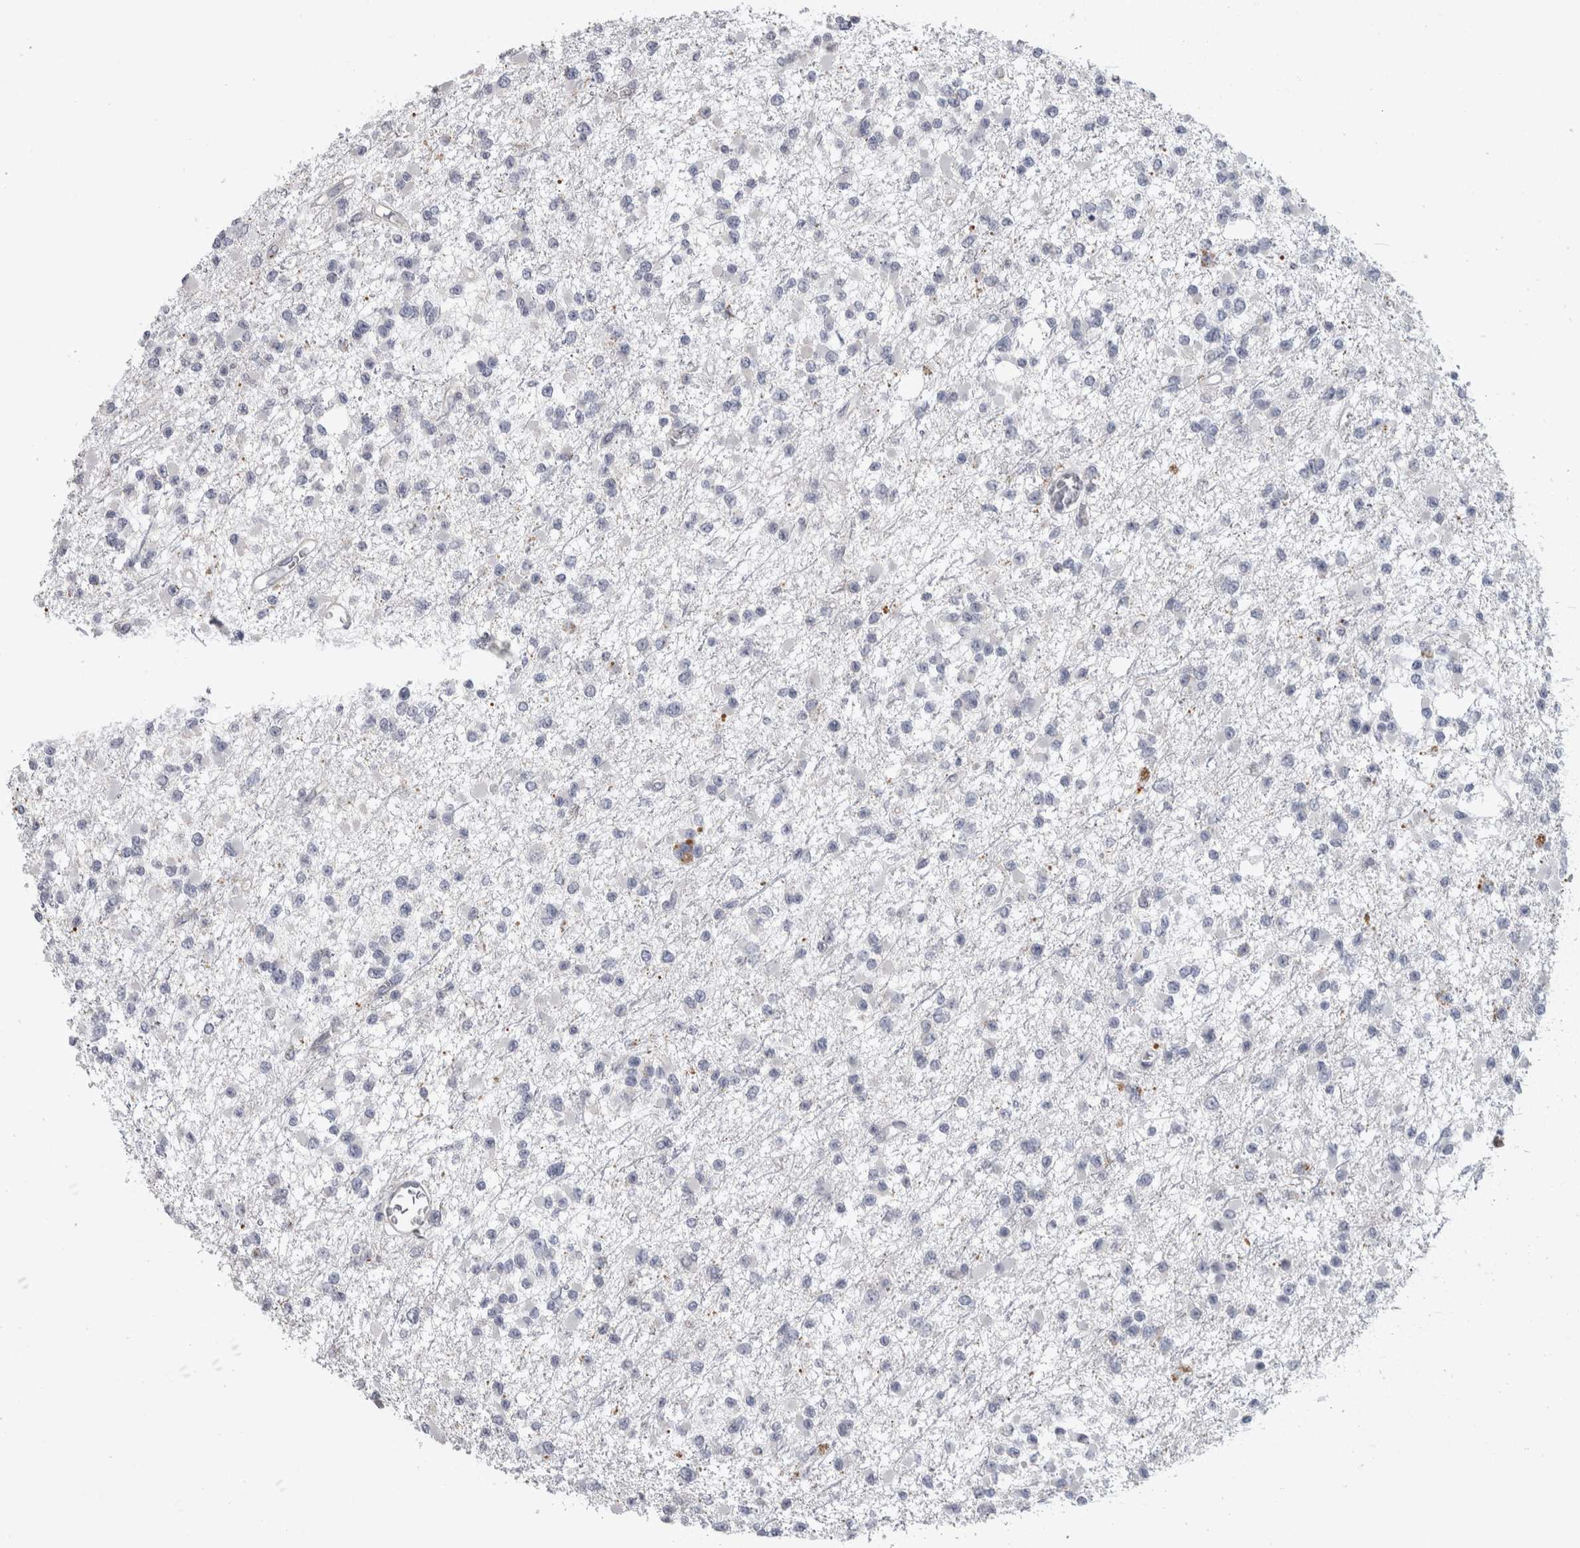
{"staining": {"intensity": "negative", "quantity": "none", "location": "none"}, "tissue": "glioma", "cell_type": "Tumor cells", "image_type": "cancer", "snomed": [{"axis": "morphology", "description": "Glioma, malignant, Low grade"}, {"axis": "topography", "description": "Brain"}], "caption": "DAB (3,3'-diaminobenzidine) immunohistochemical staining of human glioma exhibits no significant staining in tumor cells. Nuclei are stained in blue.", "gene": "NFKB2", "patient": {"sex": "female", "age": 22}}